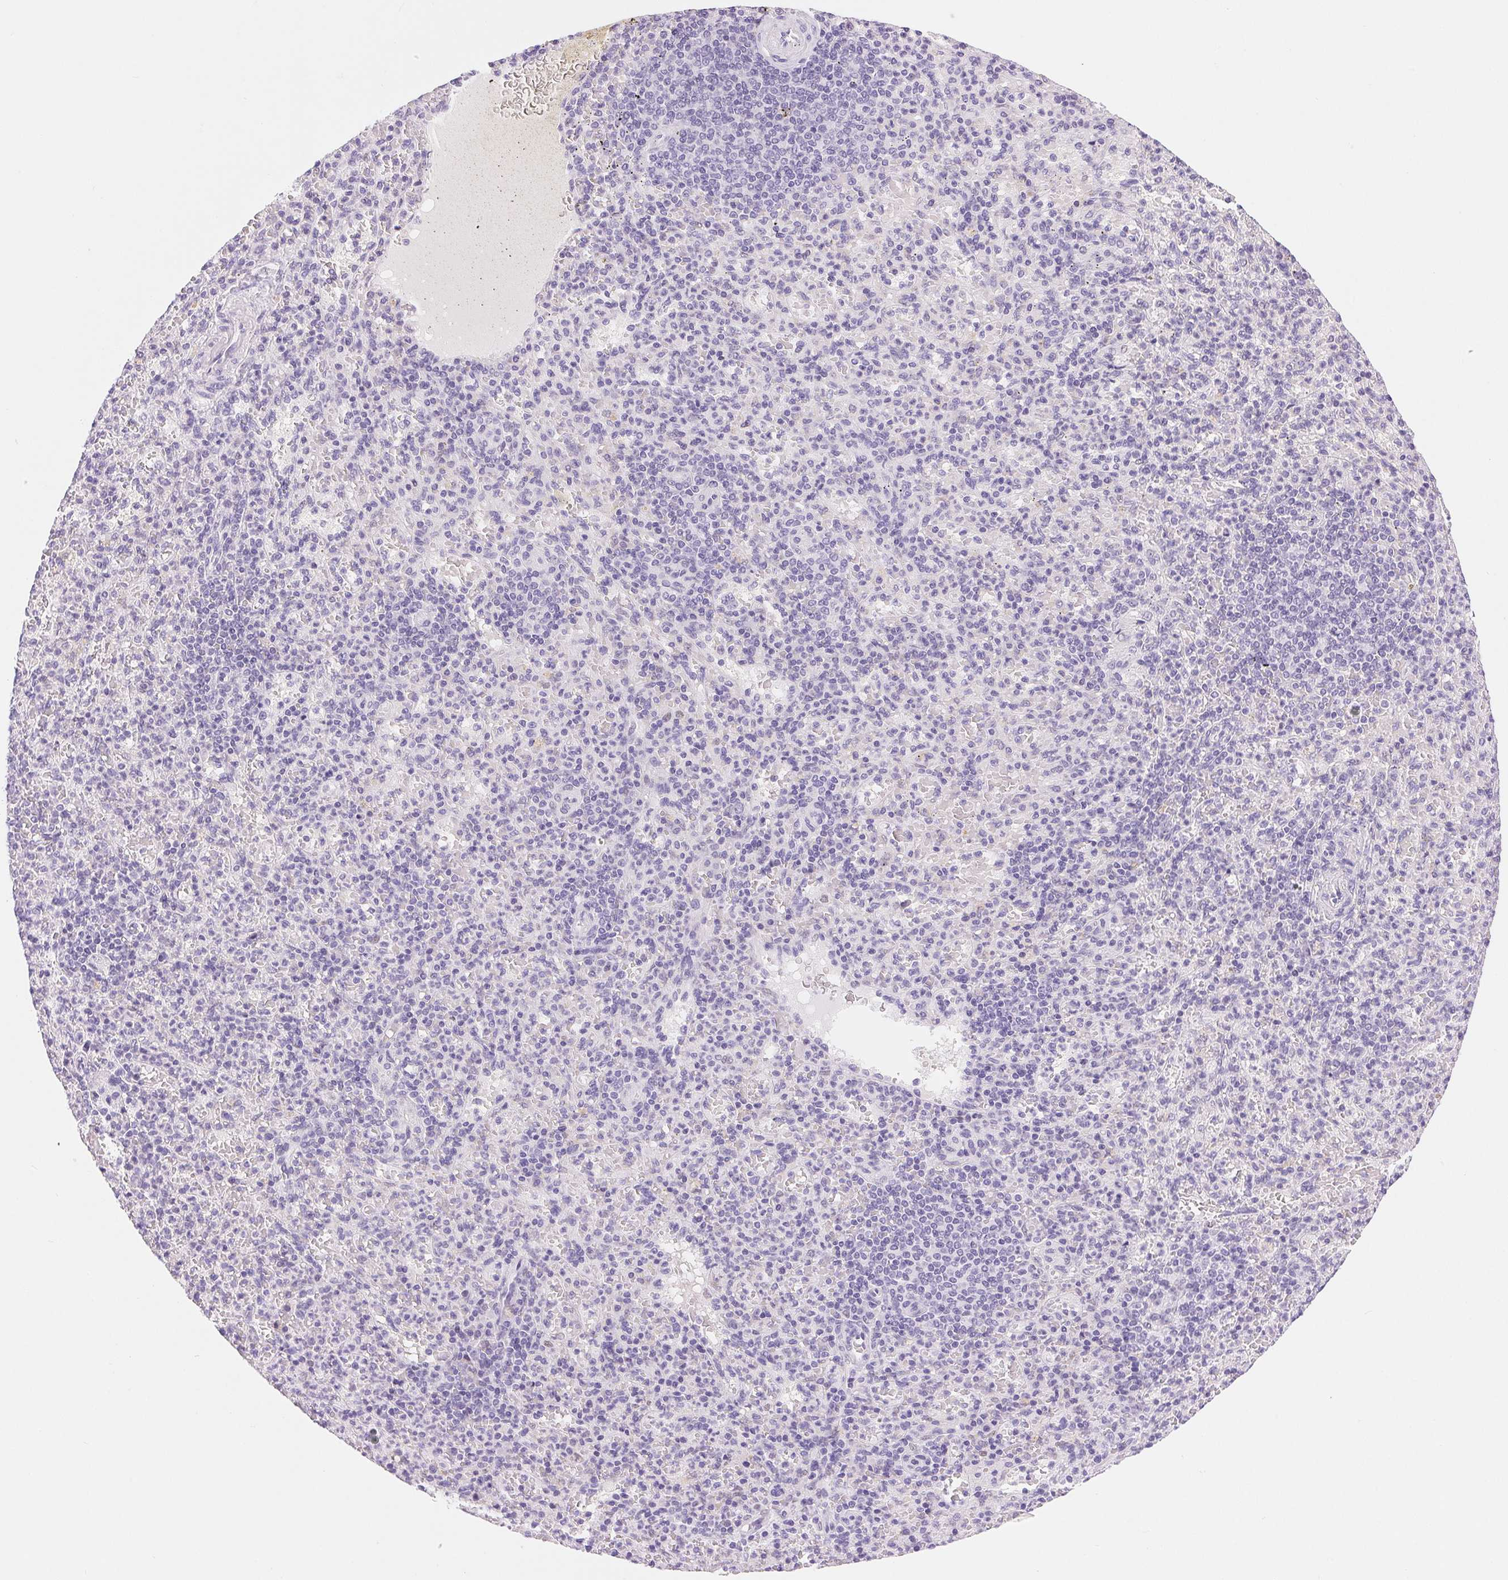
{"staining": {"intensity": "negative", "quantity": "none", "location": "none"}, "tissue": "spleen", "cell_type": "Cells in red pulp", "image_type": "normal", "snomed": [{"axis": "morphology", "description": "Normal tissue, NOS"}, {"axis": "topography", "description": "Spleen"}], "caption": "Unremarkable spleen was stained to show a protein in brown. There is no significant positivity in cells in red pulp. Brightfield microscopy of immunohistochemistry stained with DAB (3,3'-diaminobenzidine) (brown) and hematoxylin (blue), captured at high magnification.", "gene": "ASGR2", "patient": {"sex": "female", "age": 74}}